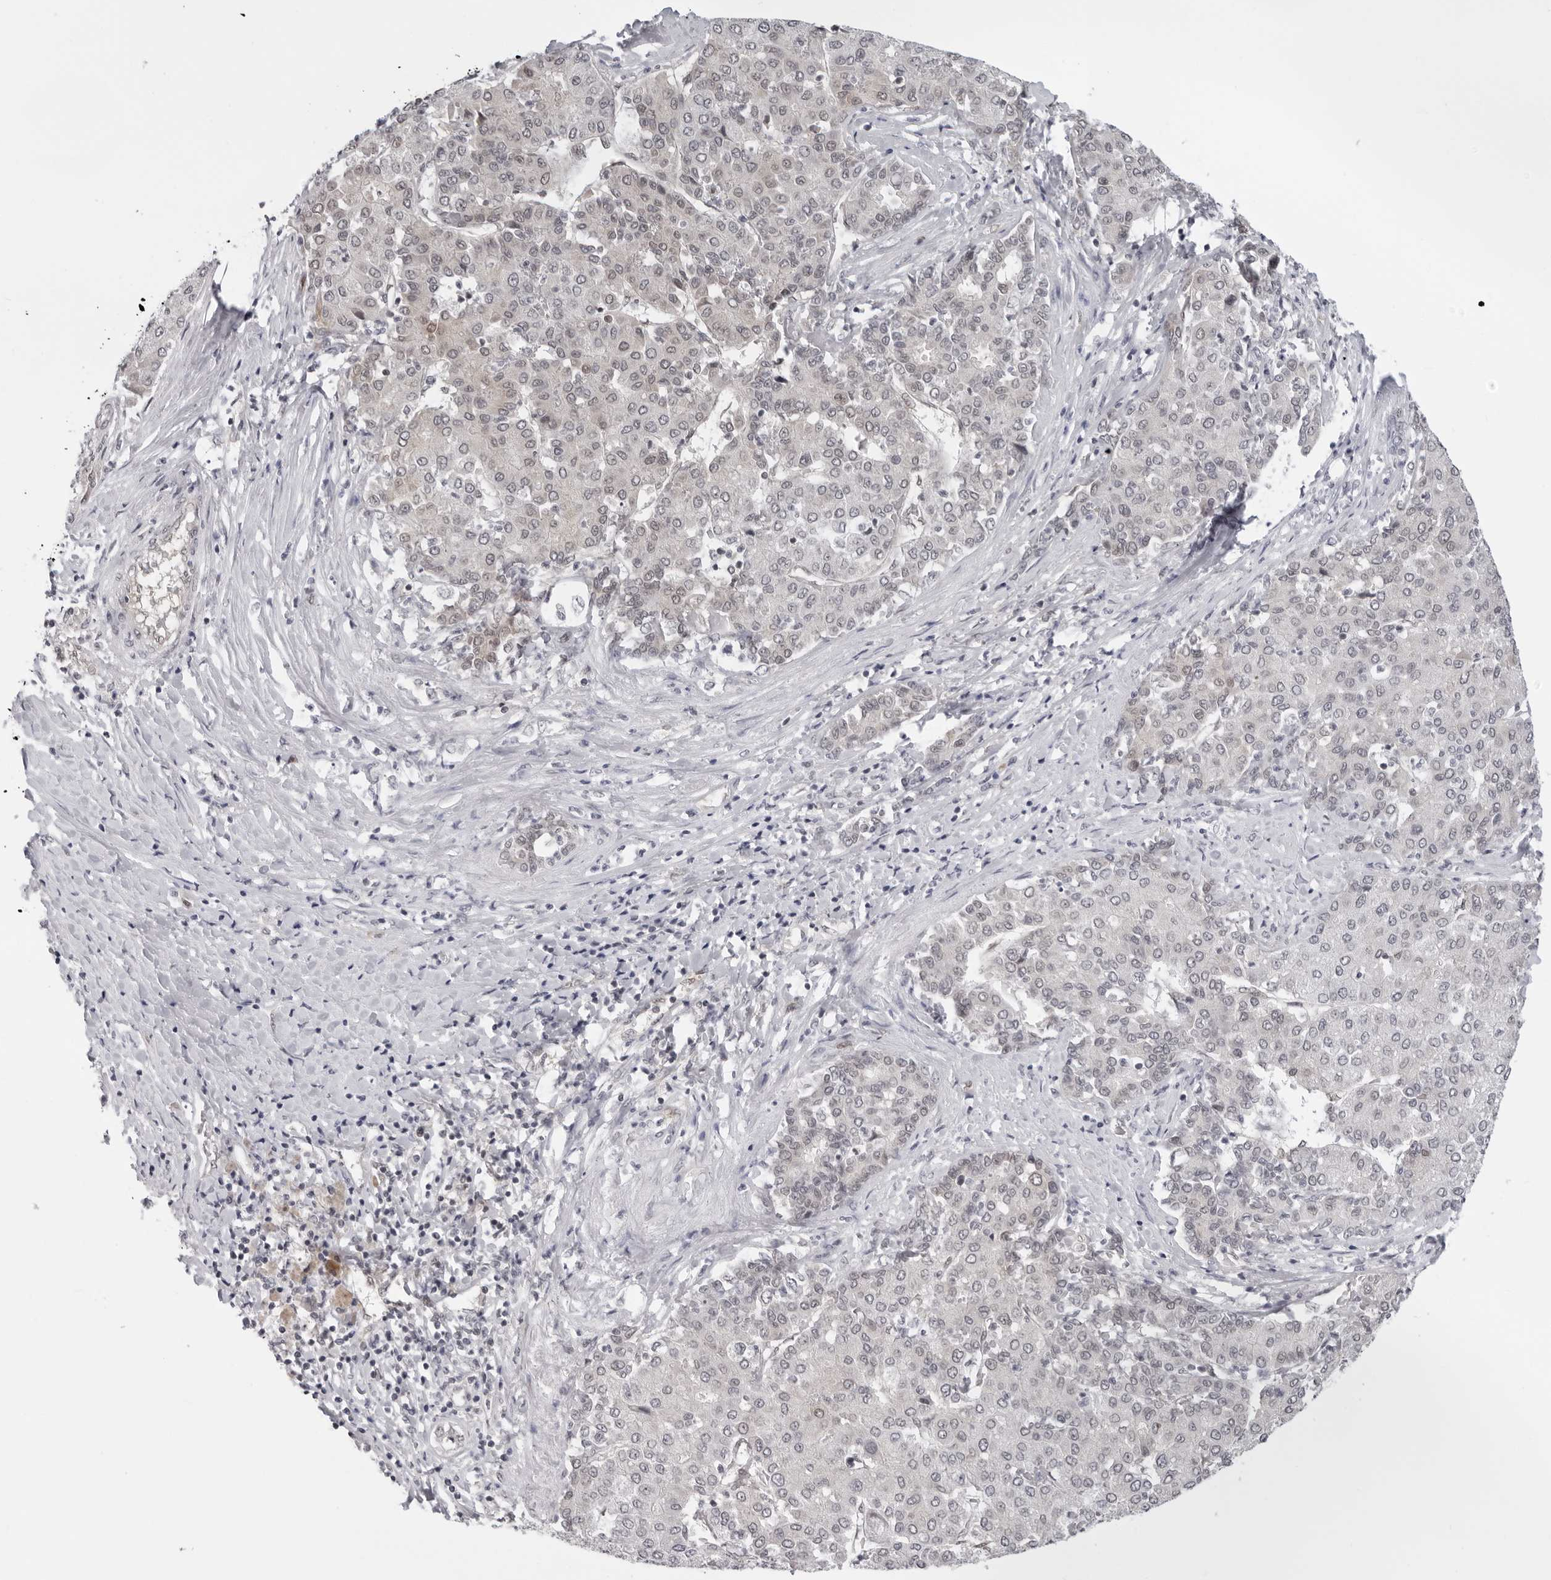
{"staining": {"intensity": "negative", "quantity": "none", "location": "none"}, "tissue": "liver cancer", "cell_type": "Tumor cells", "image_type": "cancer", "snomed": [{"axis": "morphology", "description": "Carcinoma, Hepatocellular, NOS"}, {"axis": "topography", "description": "Liver"}], "caption": "Immunohistochemistry (IHC) photomicrograph of neoplastic tissue: liver cancer (hepatocellular carcinoma) stained with DAB (3,3'-diaminobenzidine) reveals no significant protein expression in tumor cells.", "gene": "CASP7", "patient": {"sex": "male", "age": 65}}